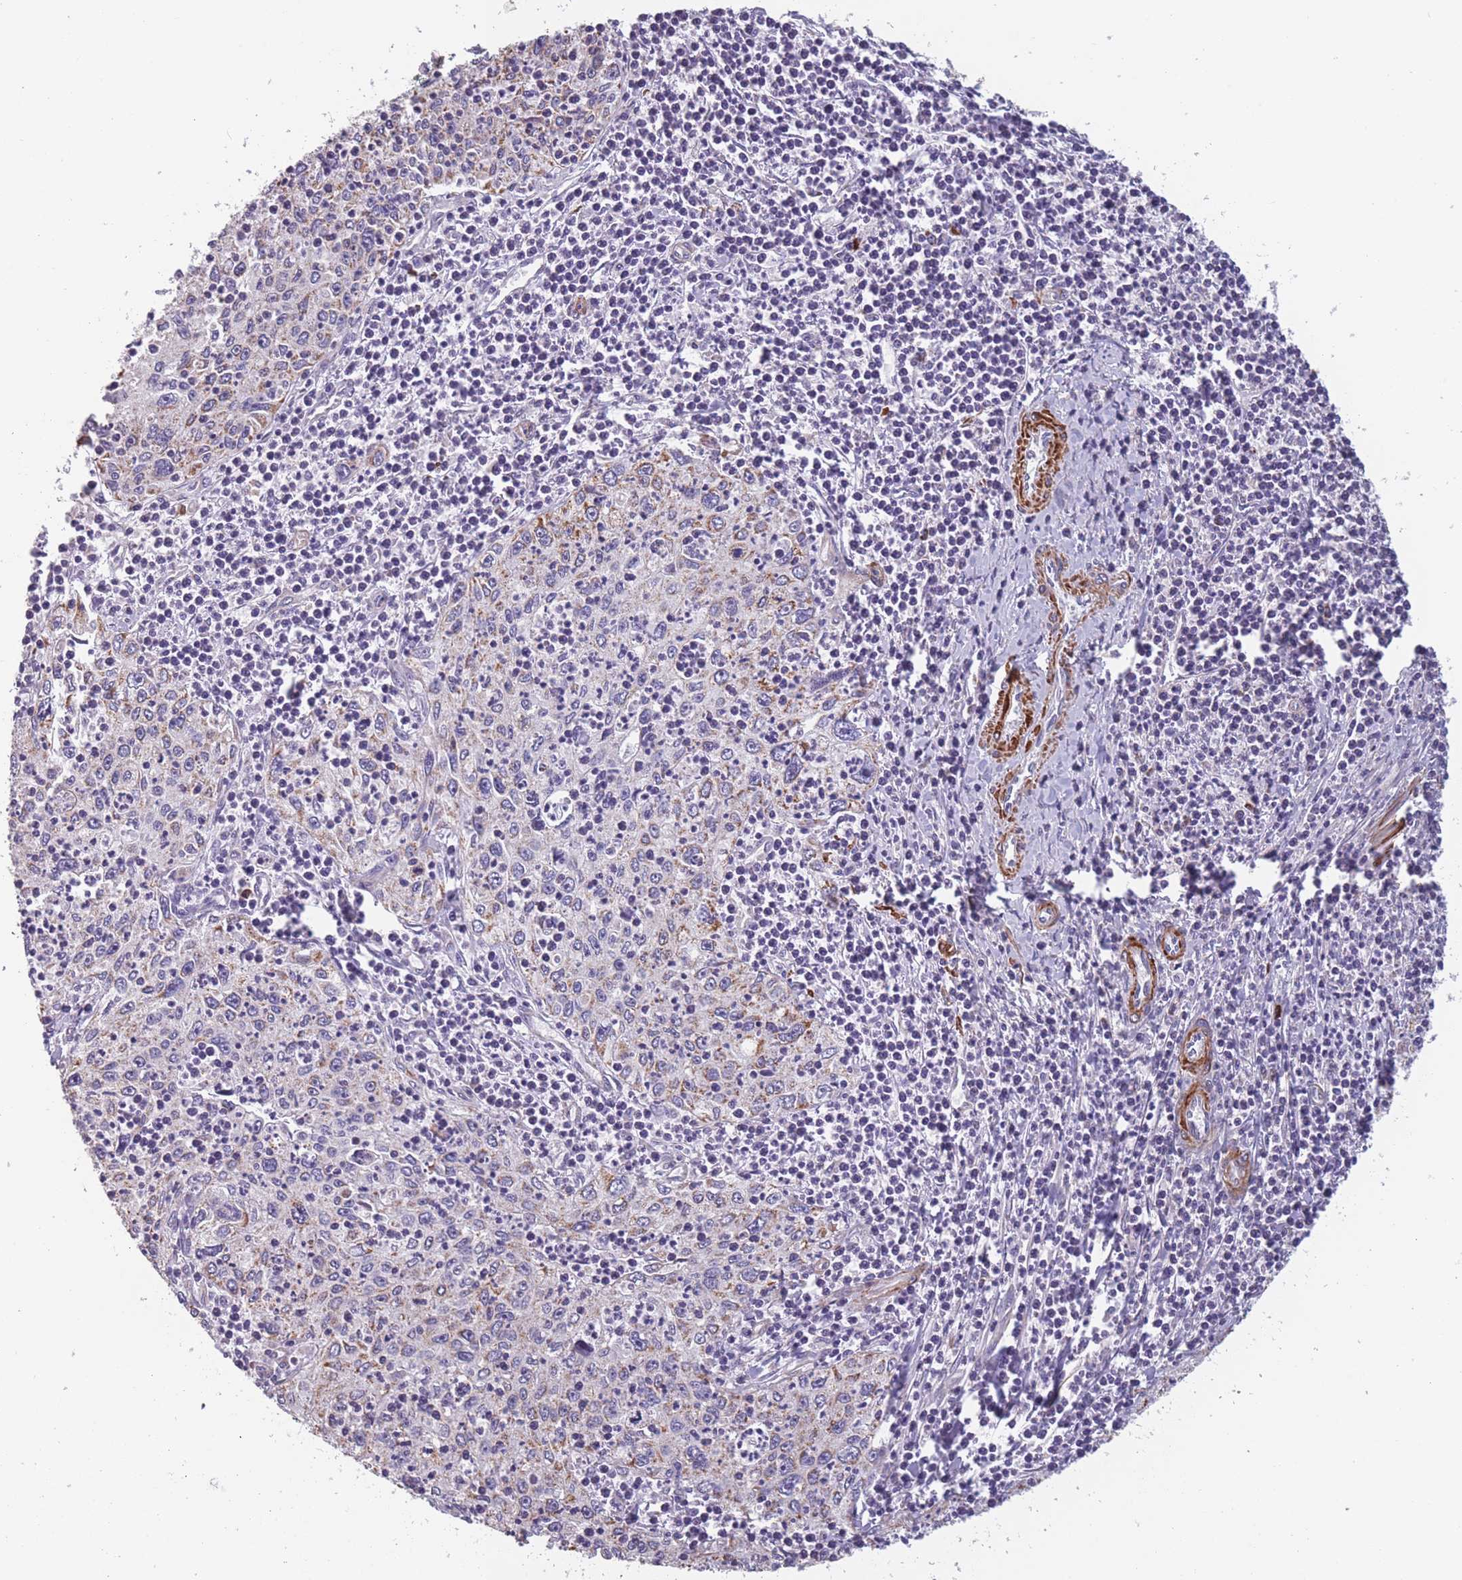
{"staining": {"intensity": "weak", "quantity": "25%-75%", "location": "cytoplasmic/membranous"}, "tissue": "cervical cancer", "cell_type": "Tumor cells", "image_type": "cancer", "snomed": [{"axis": "morphology", "description": "Squamous cell carcinoma, NOS"}, {"axis": "topography", "description": "Cervix"}], "caption": "Squamous cell carcinoma (cervical) stained for a protein (brown) demonstrates weak cytoplasmic/membranous positive staining in about 25%-75% of tumor cells.", "gene": "TOMM40L", "patient": {"sex": "female", "age": 30}}